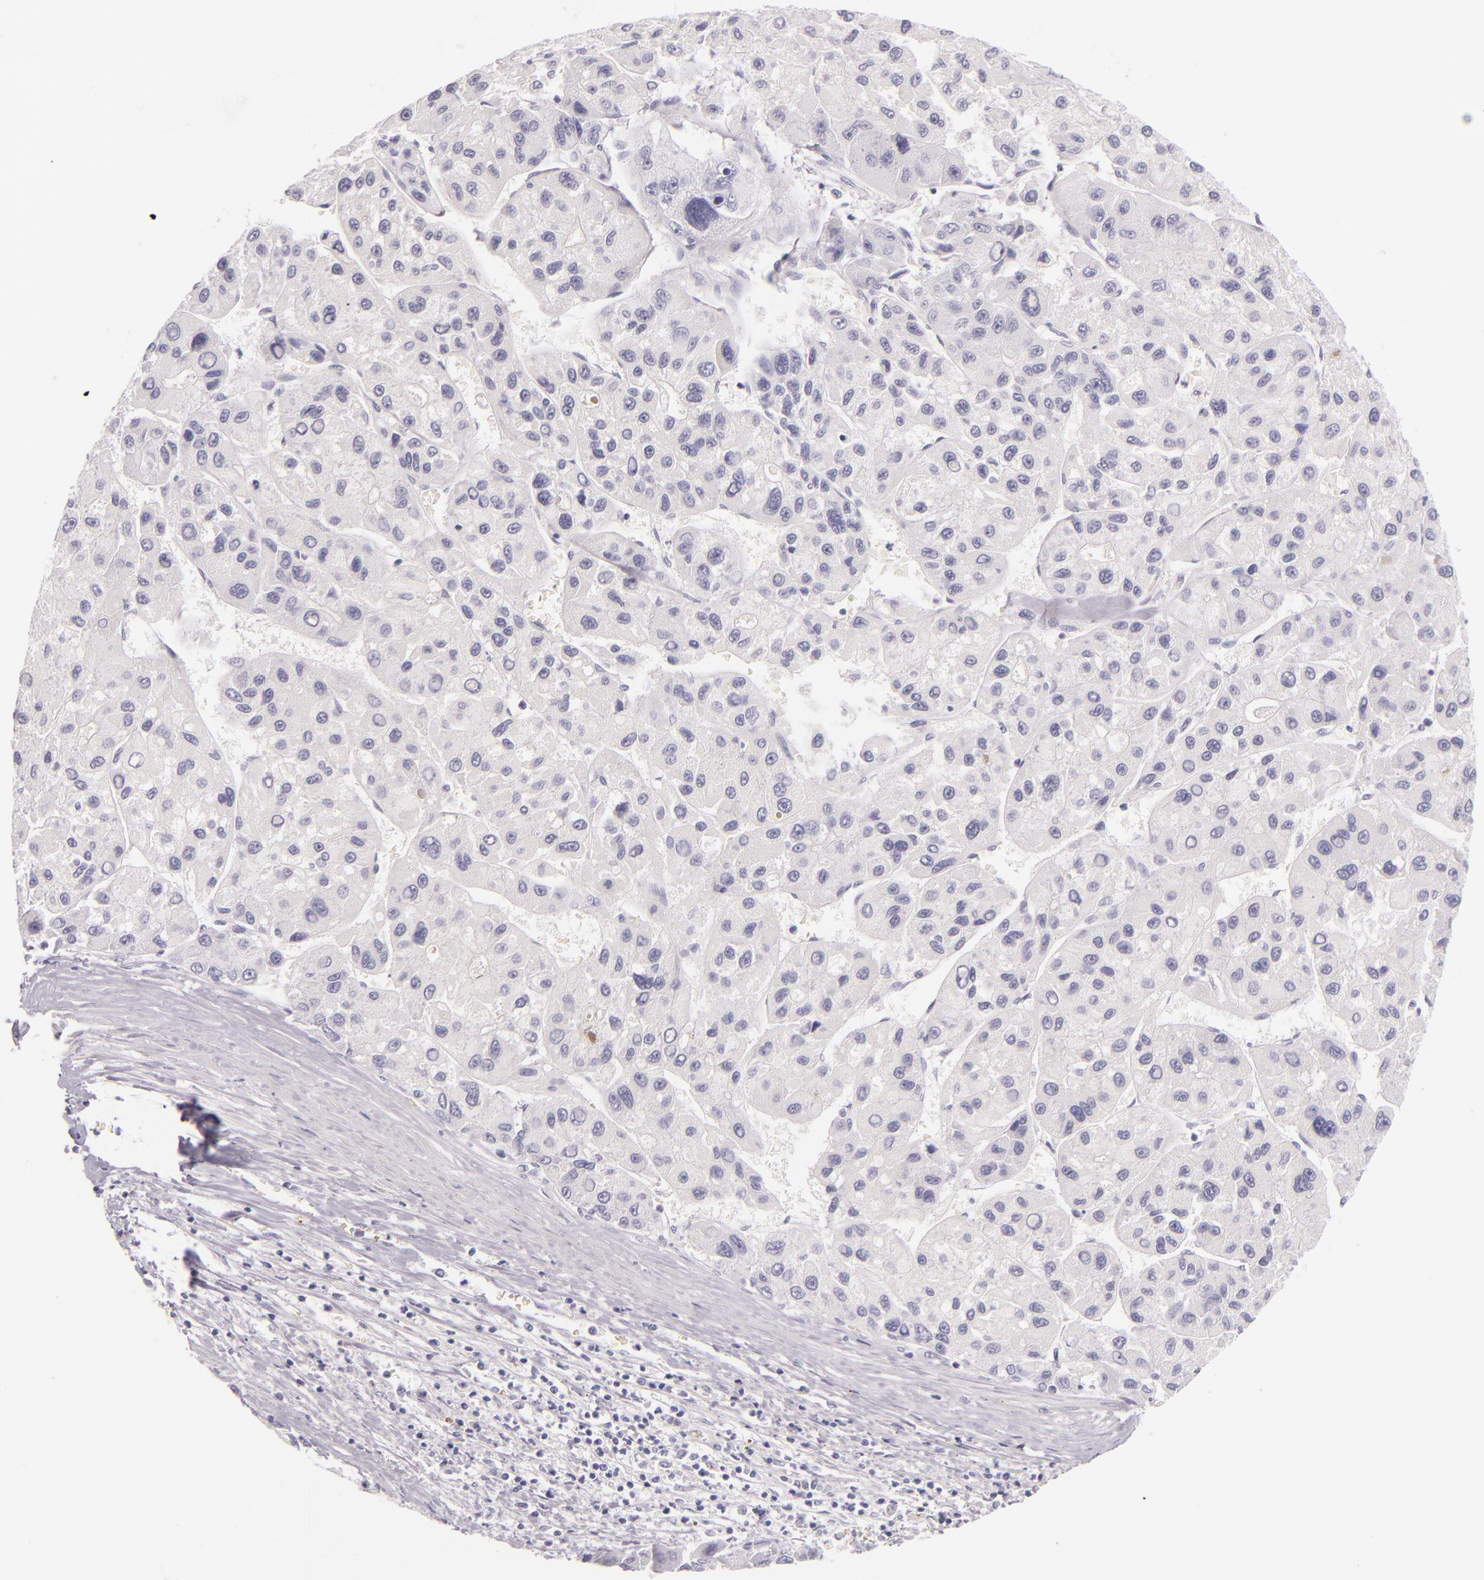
{"staining": {"intensity": "negative", "quantity": "none", "location": "none"}, "tissue": "liver cancer", "cell_type": "Tumor cells", "image_type": "cancer", "snomed": [{"axis": "morphology", "description": "Carcinoma, Hepatocellular, NOS"}, {"axis": "topography", "description": "Liver"}], "caption": "Immunohistochemical staining of human liver cancer exhibits no significant expression in tumor cells.", "gene": "INA", "patient": {"sex": "male", "age": 64}}